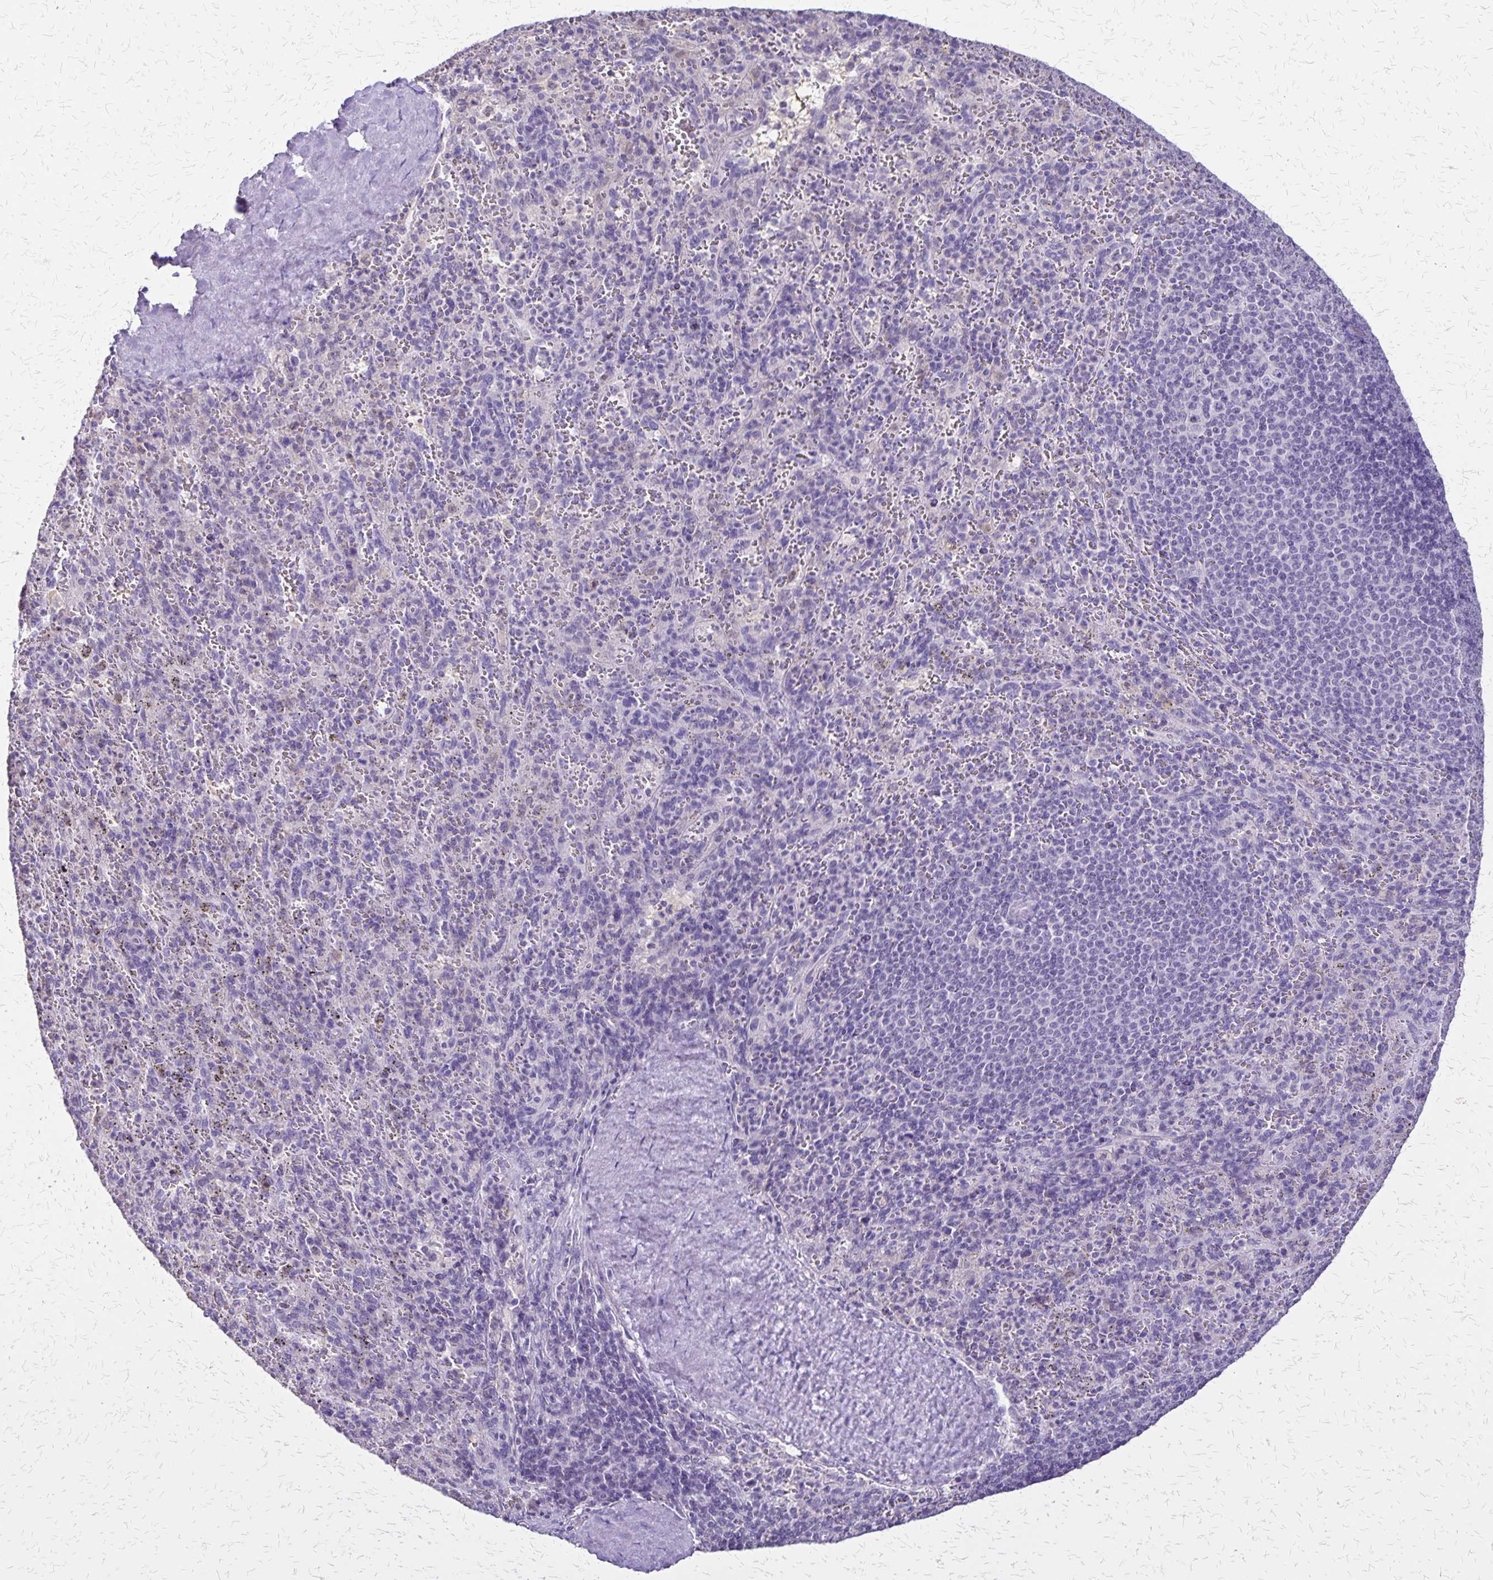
{"staining": {"intensity": "negative", "quantity": "none", "location": "none"}, "tissue": "spleen", "cell_type": "Cells in red pulp", "image_type": "normal", "snomed": [{"axis": "morphology", "description": "Normal tissue, NOS"}, {"axis": "topography", "description": "Spleen"}], "caption": "Spleen was stained to show a protein in brown. There is no significant expression in cells in red pulp. (Brightfield microscopy of DAB (3,3'-diaminobenzidine) immunohistochemistry (IHC) at high magnification).", "gene": "SI", "patient": {"sex": "male", "age": 57}}